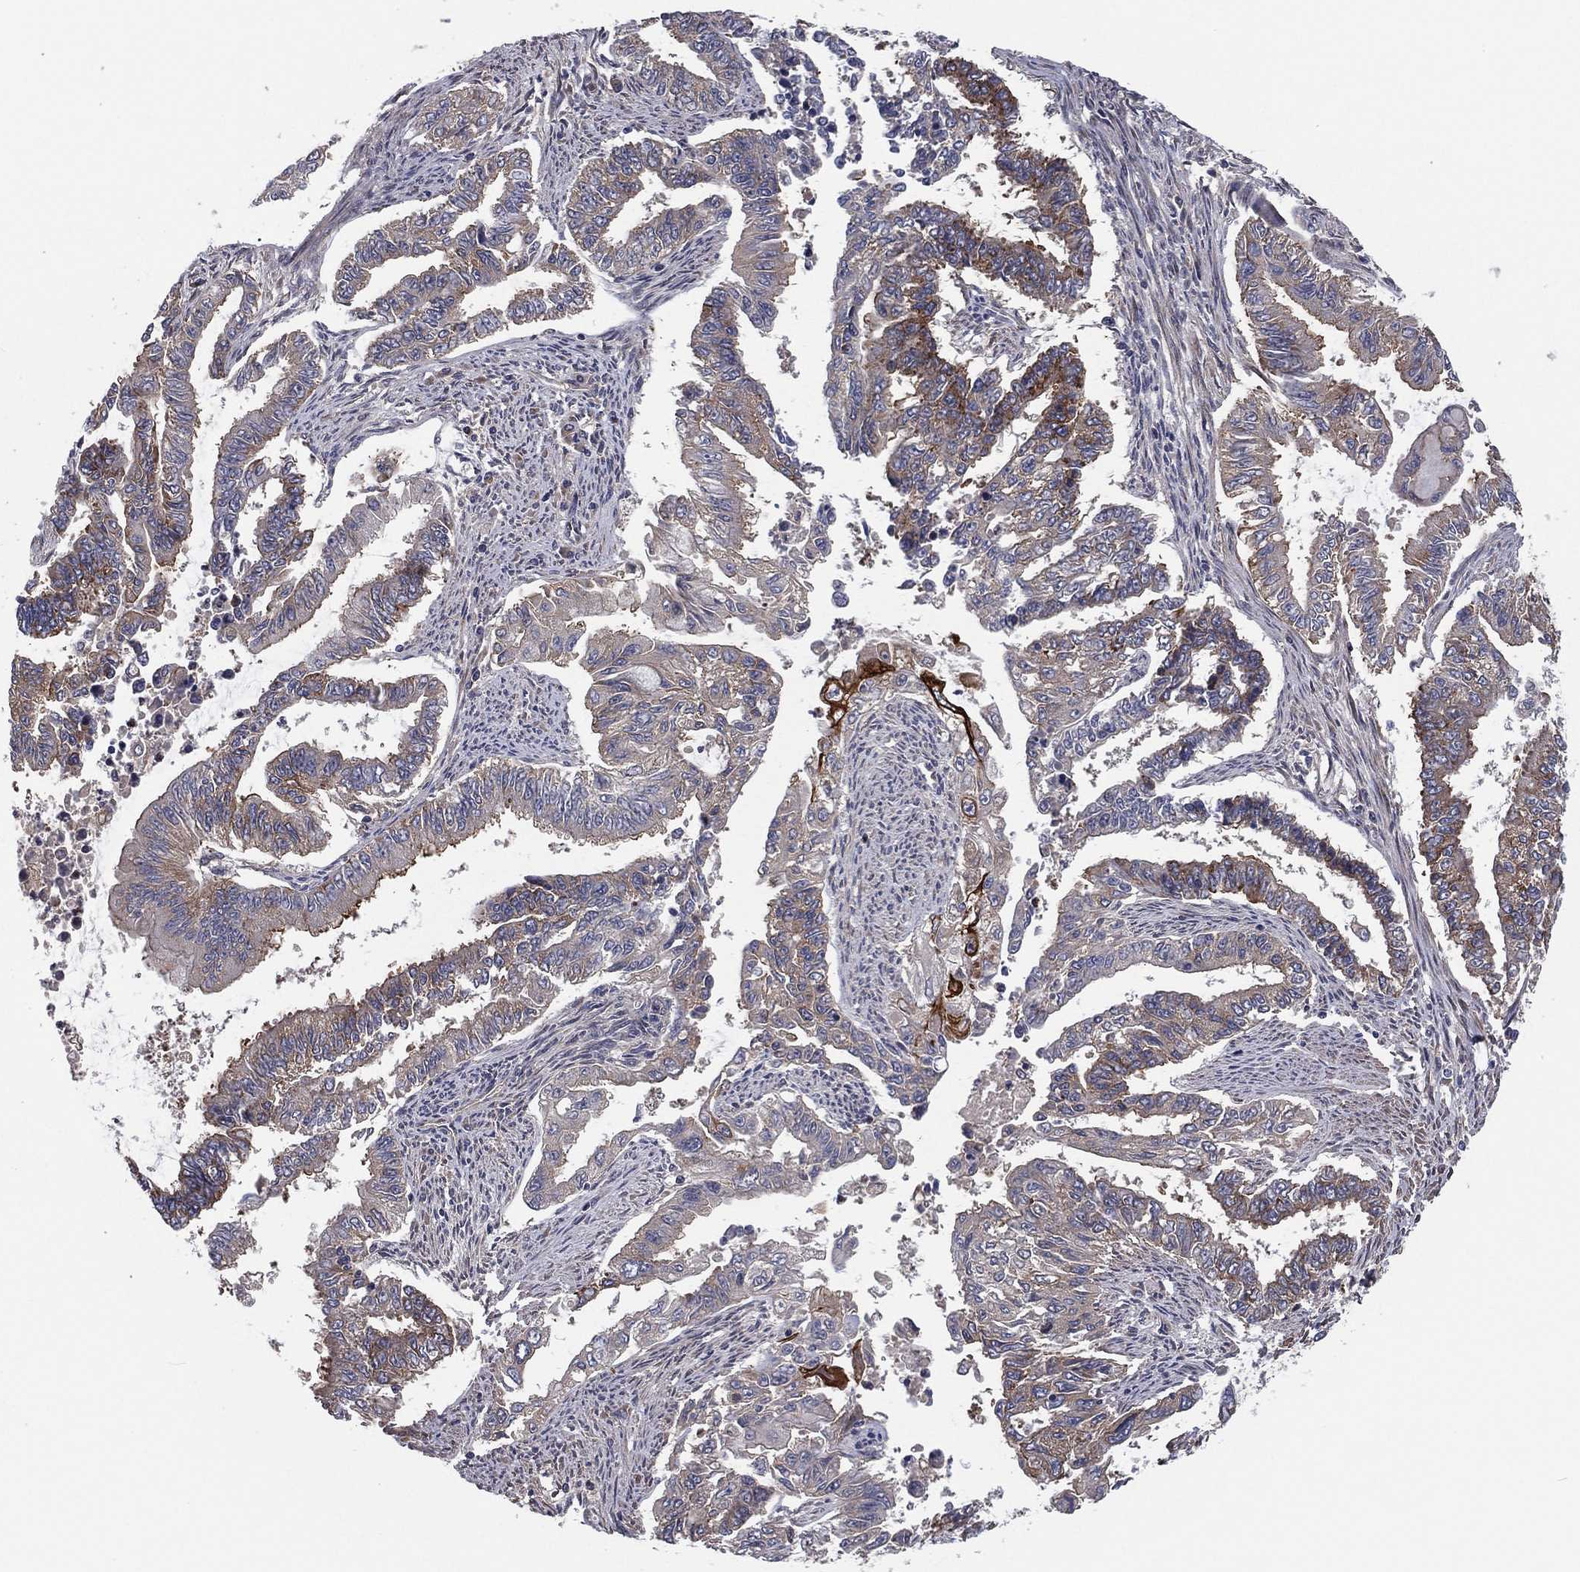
{"staining": {"intensity": "moderate", "quantity": "<25%", "location": "cytoplasmic/membranous"}, "tissue": "endometrial cancer", "cell_type": "Tumor cells", "image_type": "cancer", "snomed": [{"axis": "morphology", "description": "Adenocarcinoma, NOS"}, {"axis": "topography", "description": "Uterus"}], "caption": "Immunohistochemistry of human endometrial adenocarcinoma exhibits low levels of moderate cytoplasmic/membranous staining in about <25% of tumor cells.", "gene": "EIF2B5", "patient": {"sex": "female", "age": 59}}